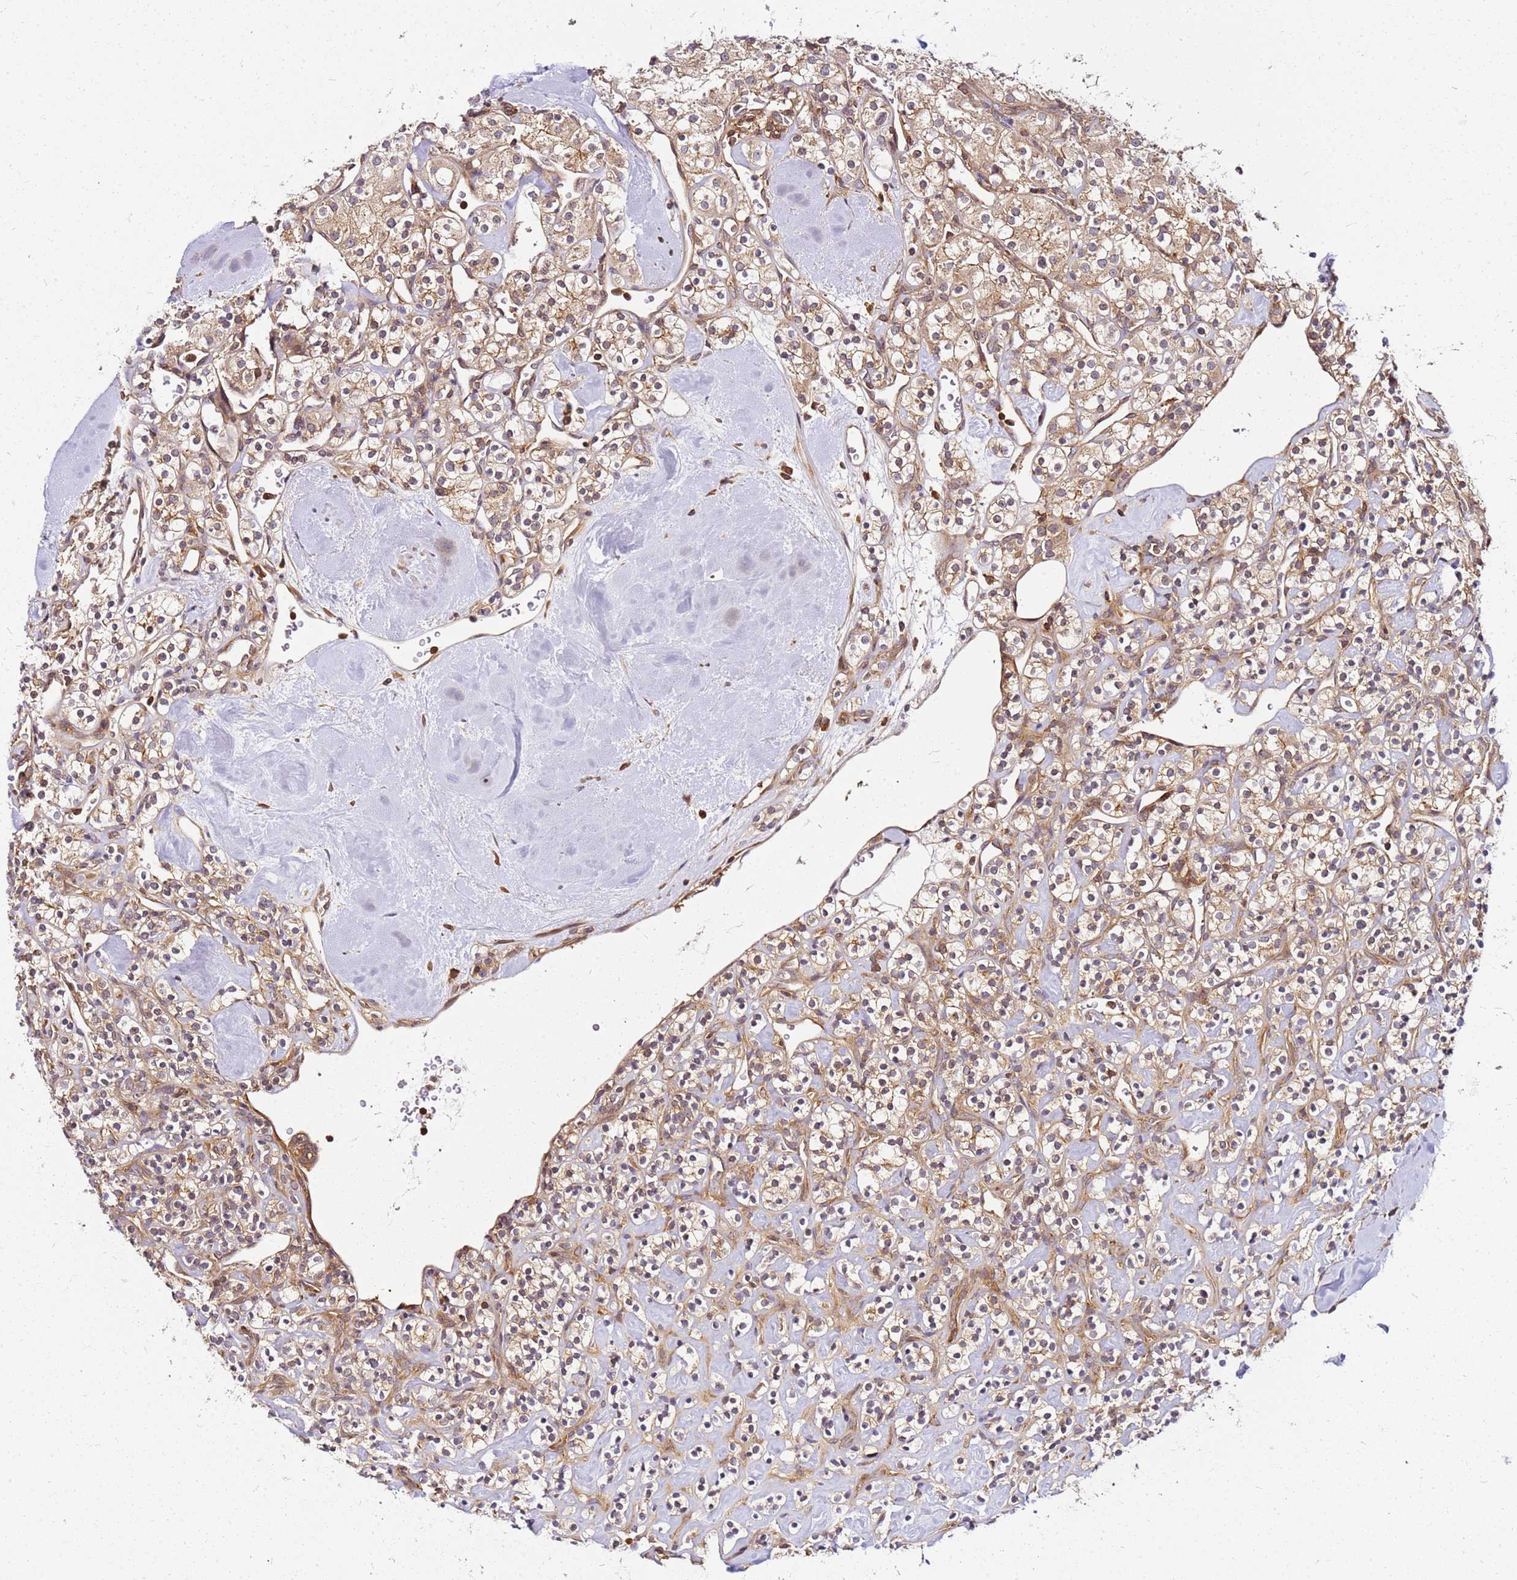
{"staining": {"intensity": "moderate", "quantity": ">75%", "location": "cytoplasmic/membranous"}, "tissue": "renal cancer", "cell_type": "Tumor cells", "image_type": "cancer", "snomed": [{"axis": "morphology", "description": "Adenocarcinoma, NOS"}, {"axis": "topography", "description": "Kidney"}], "caption": "There is medium levels of moderate cytoplasmic/membranous staining in tumor cells of adenocarcinoma (renal), as demonstrated by immunohistochemical staining (brown color).", "gene": "PIH1D1", "patient": {"sex": "male", "age": 77}}